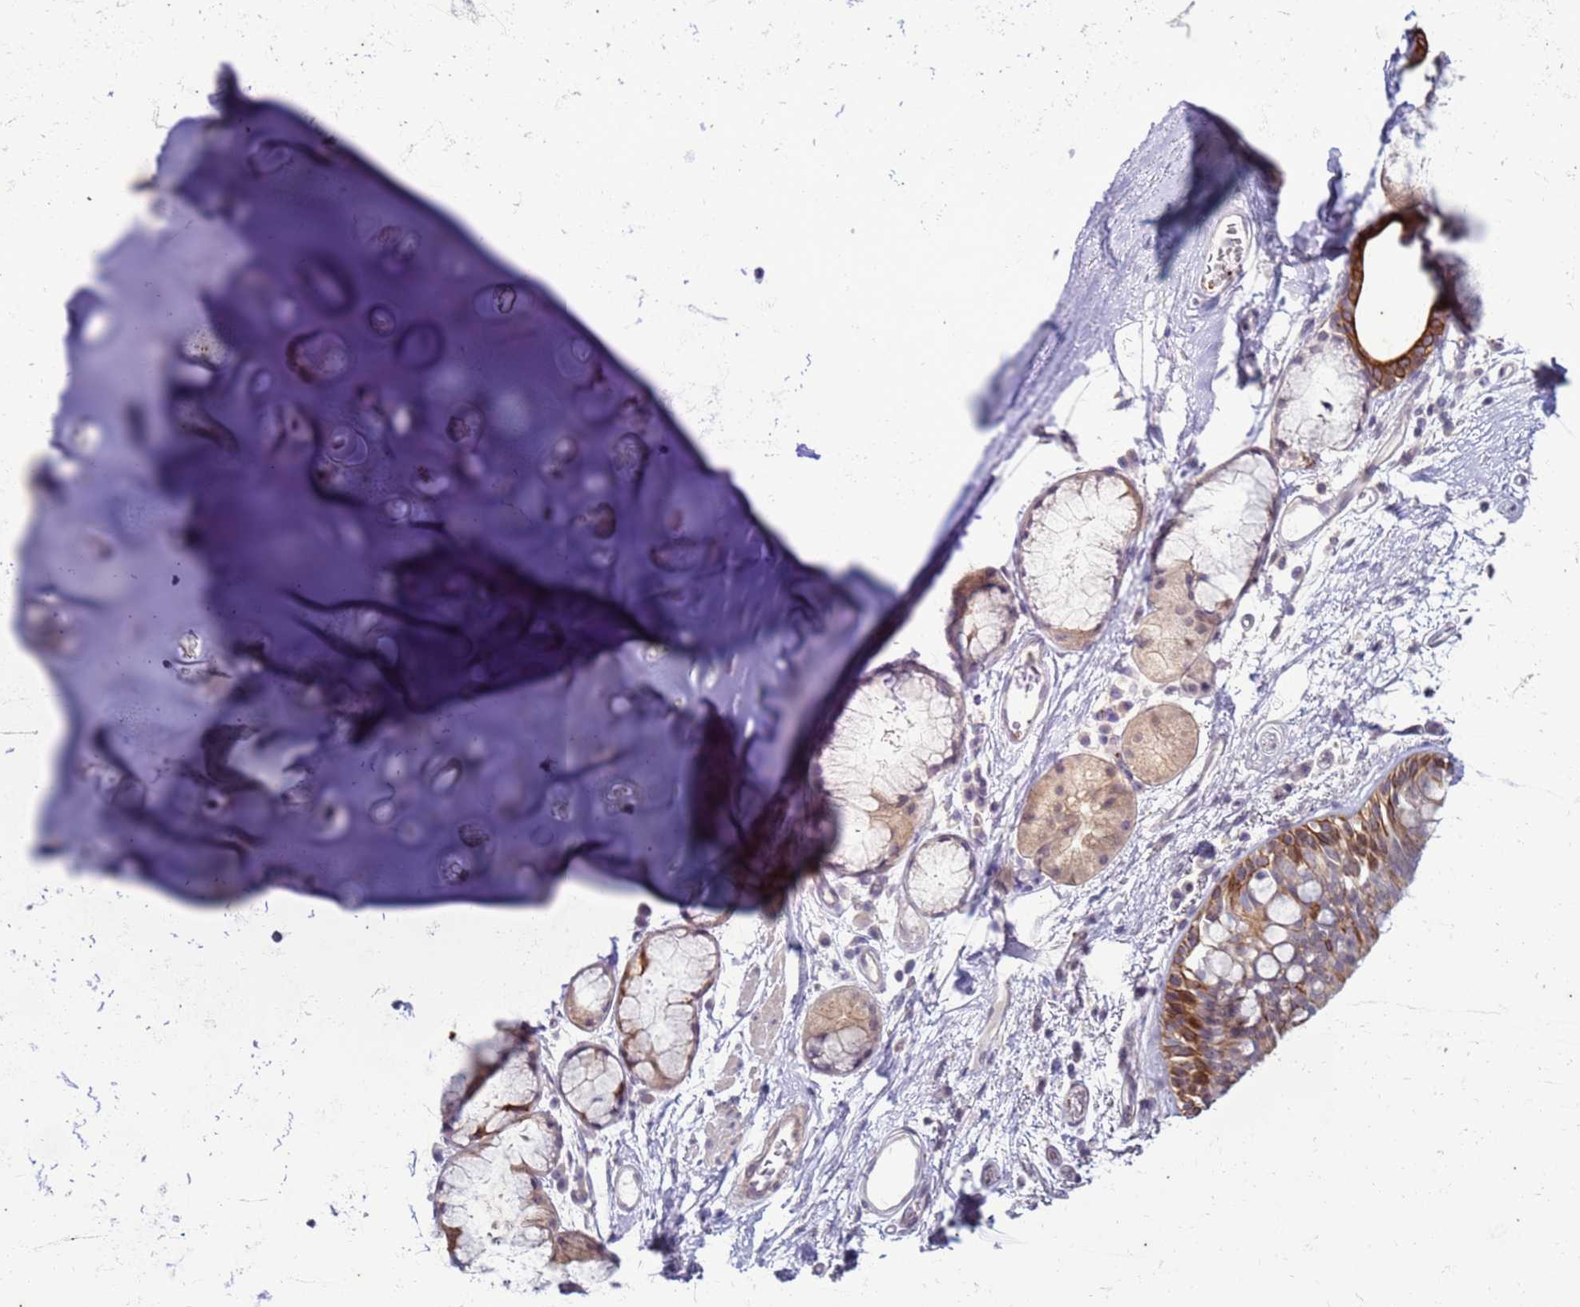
{"staining": {"intensity": "negative", "quantity": "none", "location": "none"}, "tissue": "adipose tissue", "cell_type": "Adipocytes", "image_type": "normal", "snomed": [{"axis": "morphology", "description": "Normal tissue, NOS"}, {"axis": "topography", "description": "Cartilage tissue"}], "caption": "Immunohistochemistry (IHC) of benign adipose tissue reveals no expression in adipocytes.", "gene": "SLC15A3", "patient": {"sex": "male", "age": 73}}